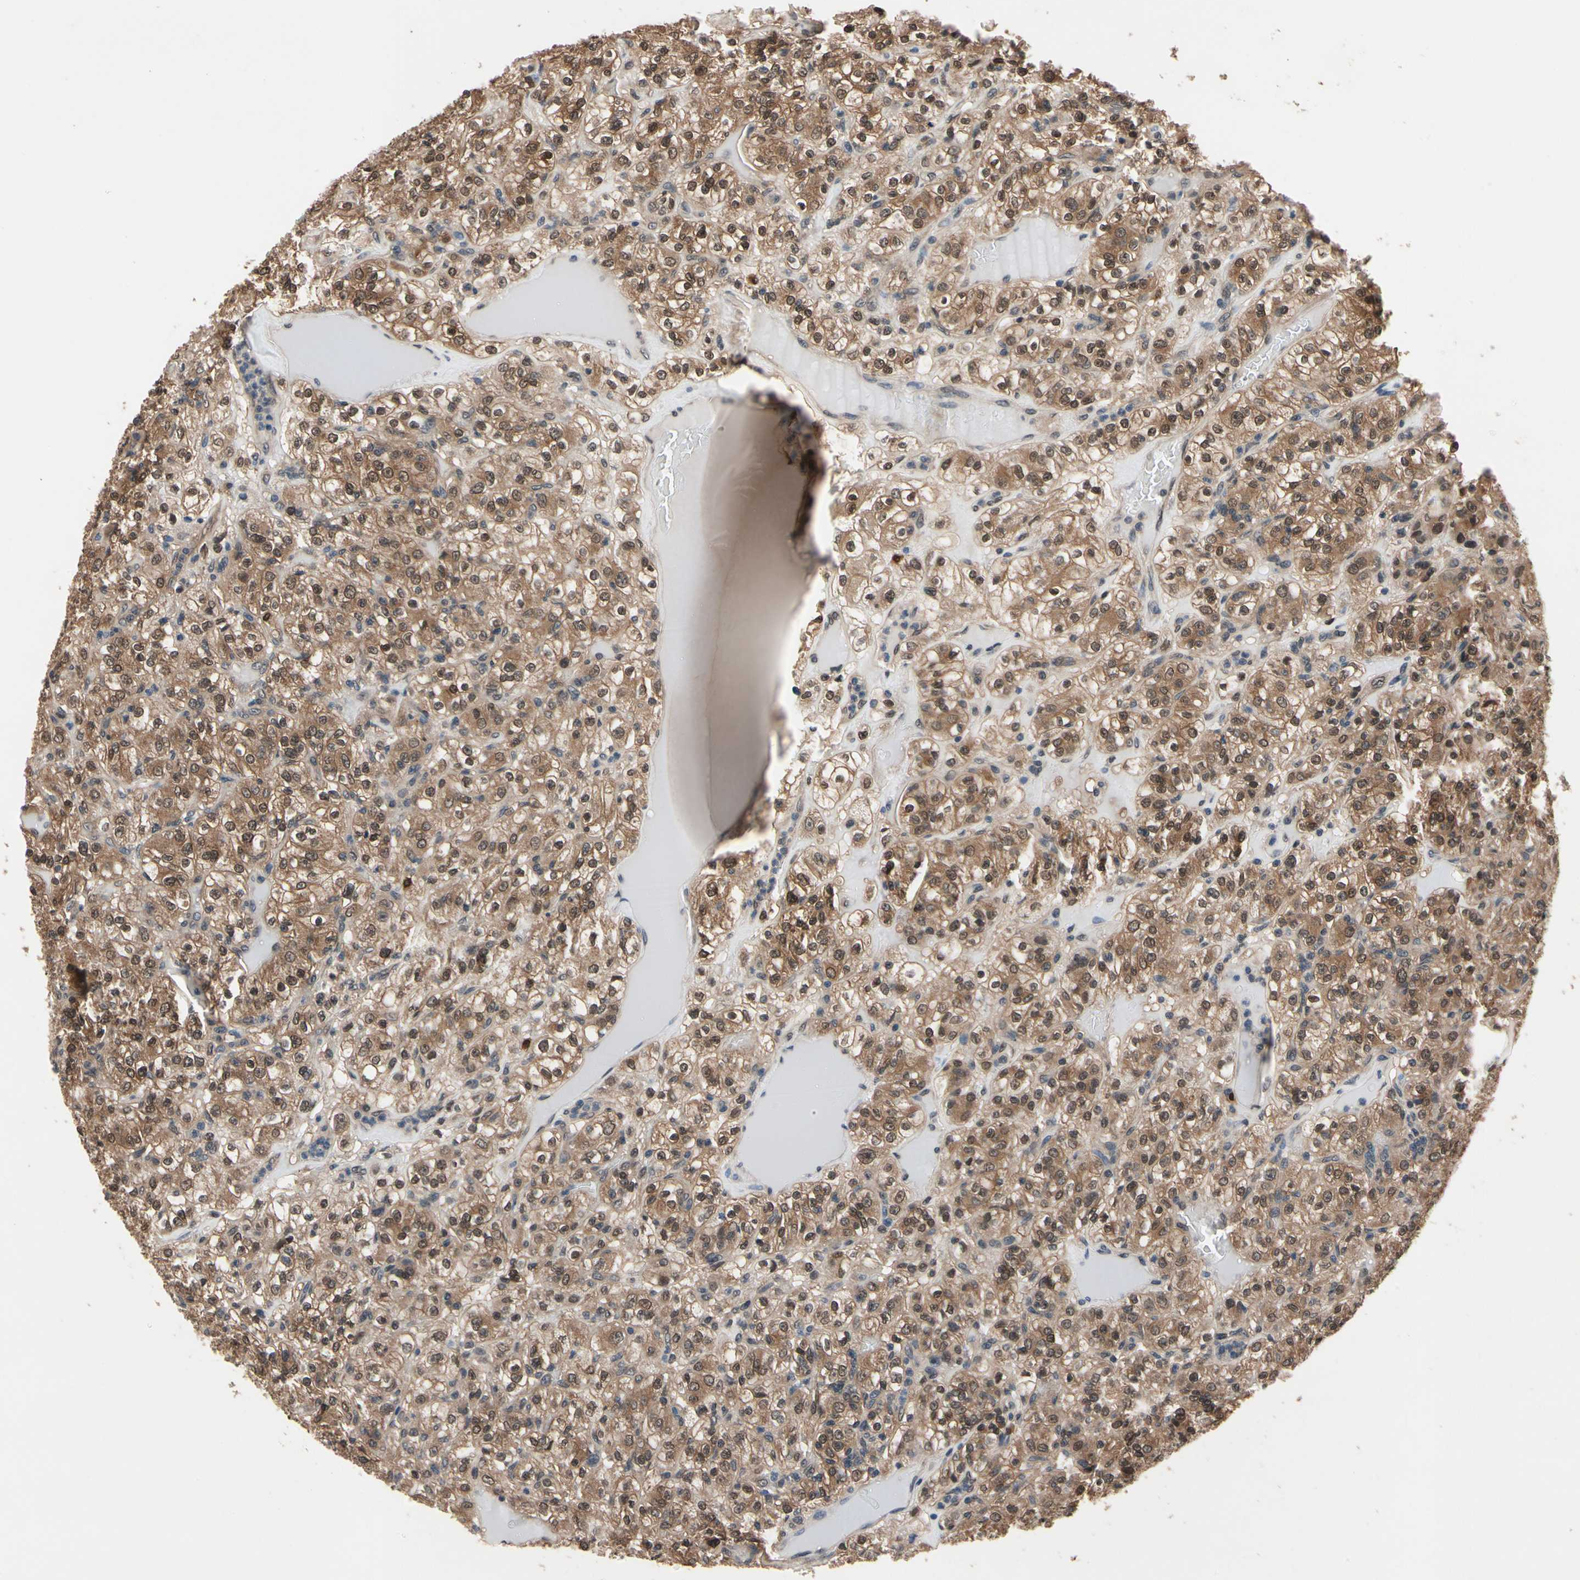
{"staining": {"intensity": "moderate", "quantity": ">75%", "location": "cytoplasmic/membranous,nuclear"}, "tissue": "renal cancer", "cell_type": "Tumor cells", "image_type": "cancer", "snomed": [{"axis": "morphology", "description": "Normal tissue, NOS"}, {"axis": "morphology", "description": "Adenocarcinoma, NOS"}, {"axis": "topography", "description": "Kidney"}], "caption": "Renal adenocarcinoma tissue demonstrates moderate cytoplasmic/membranous and nuclear positivity in approximately >75% of tumor cells, visualized by immunohistochemistry.", "gene": "PRDX6", "patient": {"sex": "female", "age": 72}}